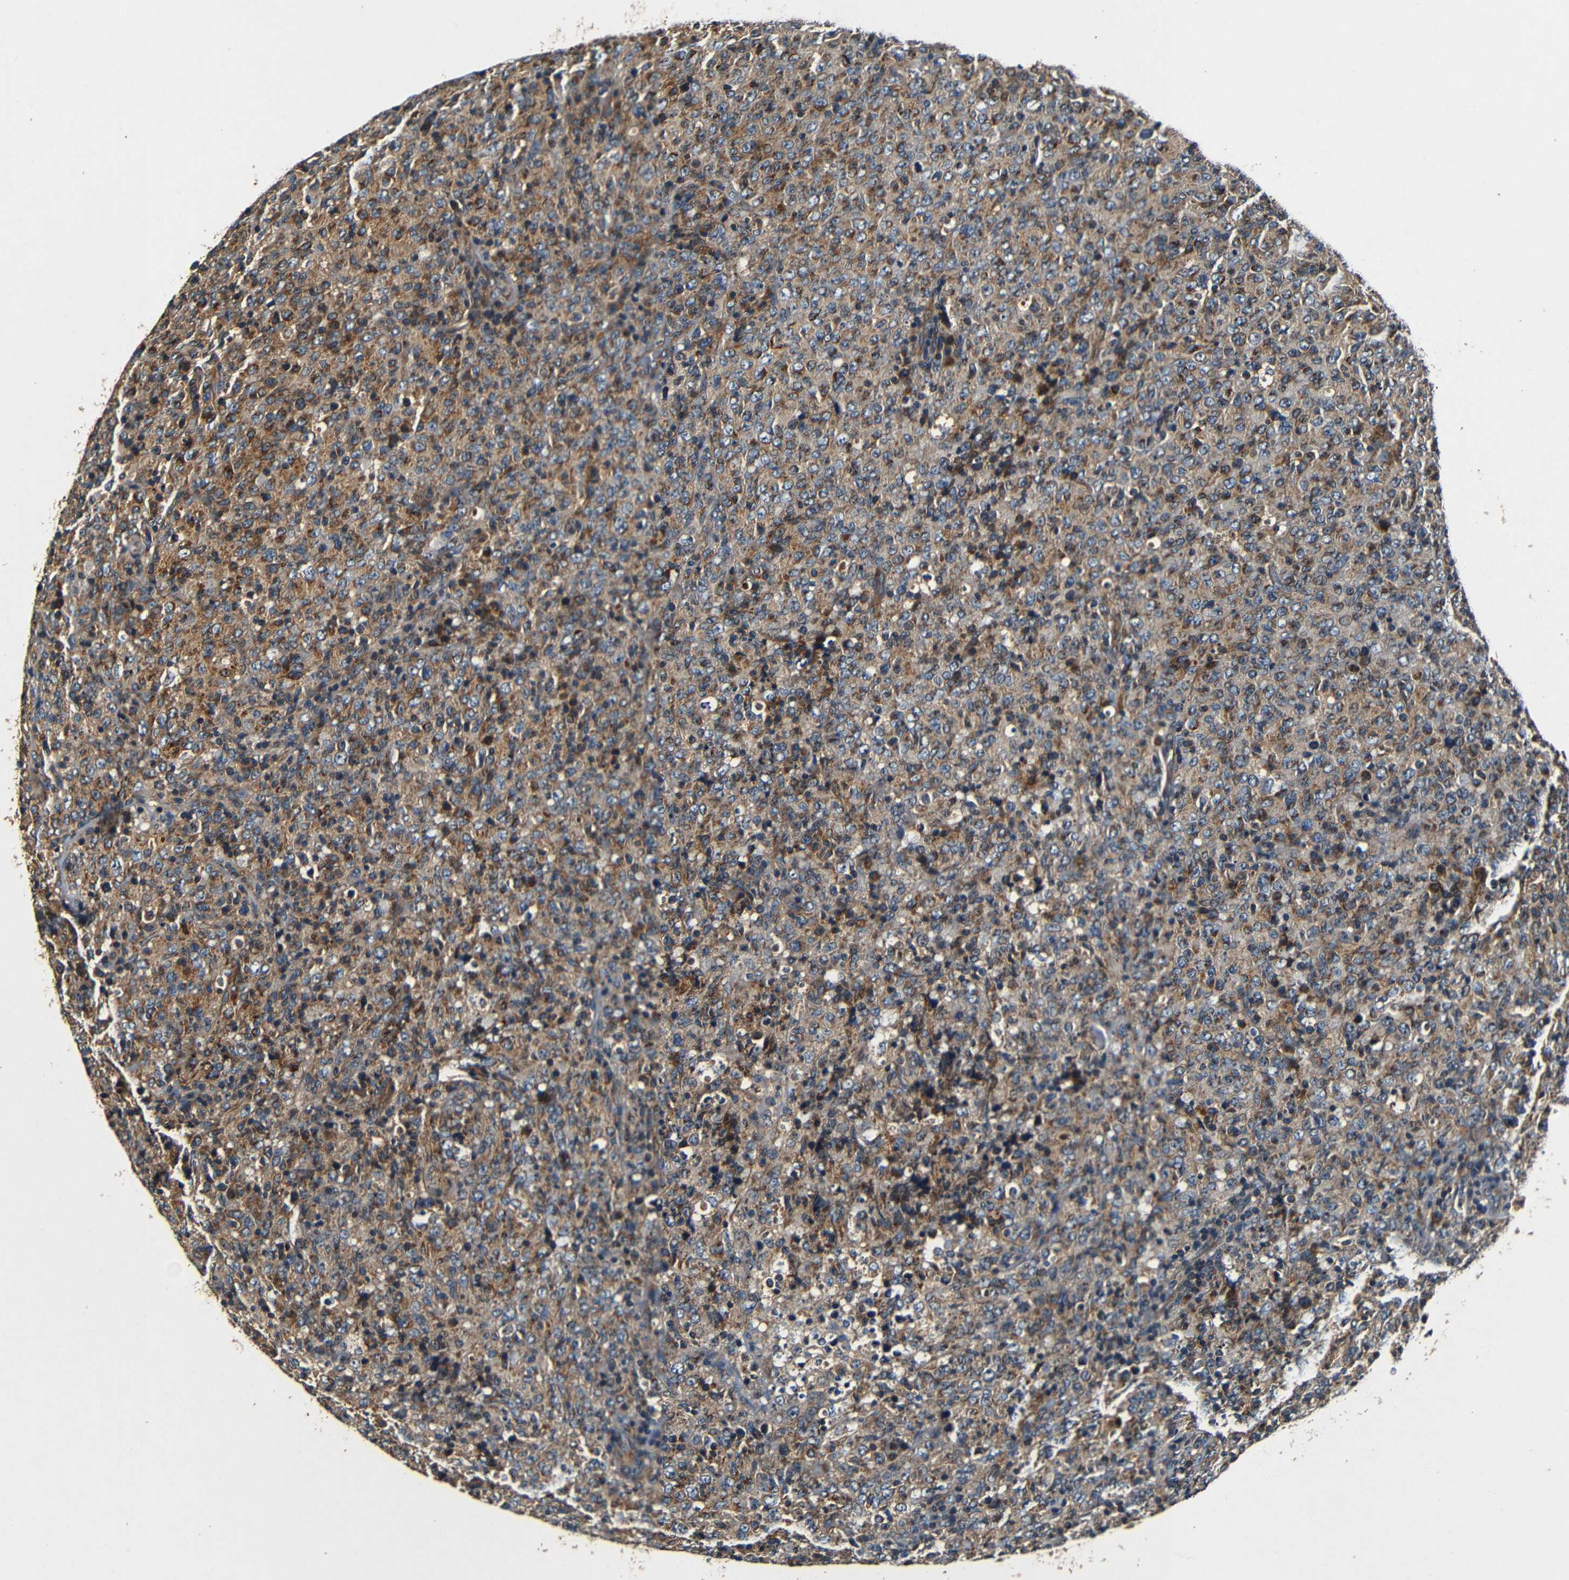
{"staining": {"intensity": "moderate", "quantity": ">75%", "location": "cytoplasmic/membranous"}, "tissue": "lymphoma", "cell_type": "Tumor cells", "image_type": "cancer", "snomed": [{"axis": "morphology", "description": "Malignant lymphoma, non-Hodgkin's type, High grade"}, {"axis": "topography", "description": "Tonsil"}], "caption": "Protein staining of high-grade malignant lymphoma, non-Hodgkin's type tissue reveals moderate cytoplasmic/membranous expression in approximately >75% of tumor cells.", "gene": "MTX1", "patient": {"sex": "female", "age": 36}}